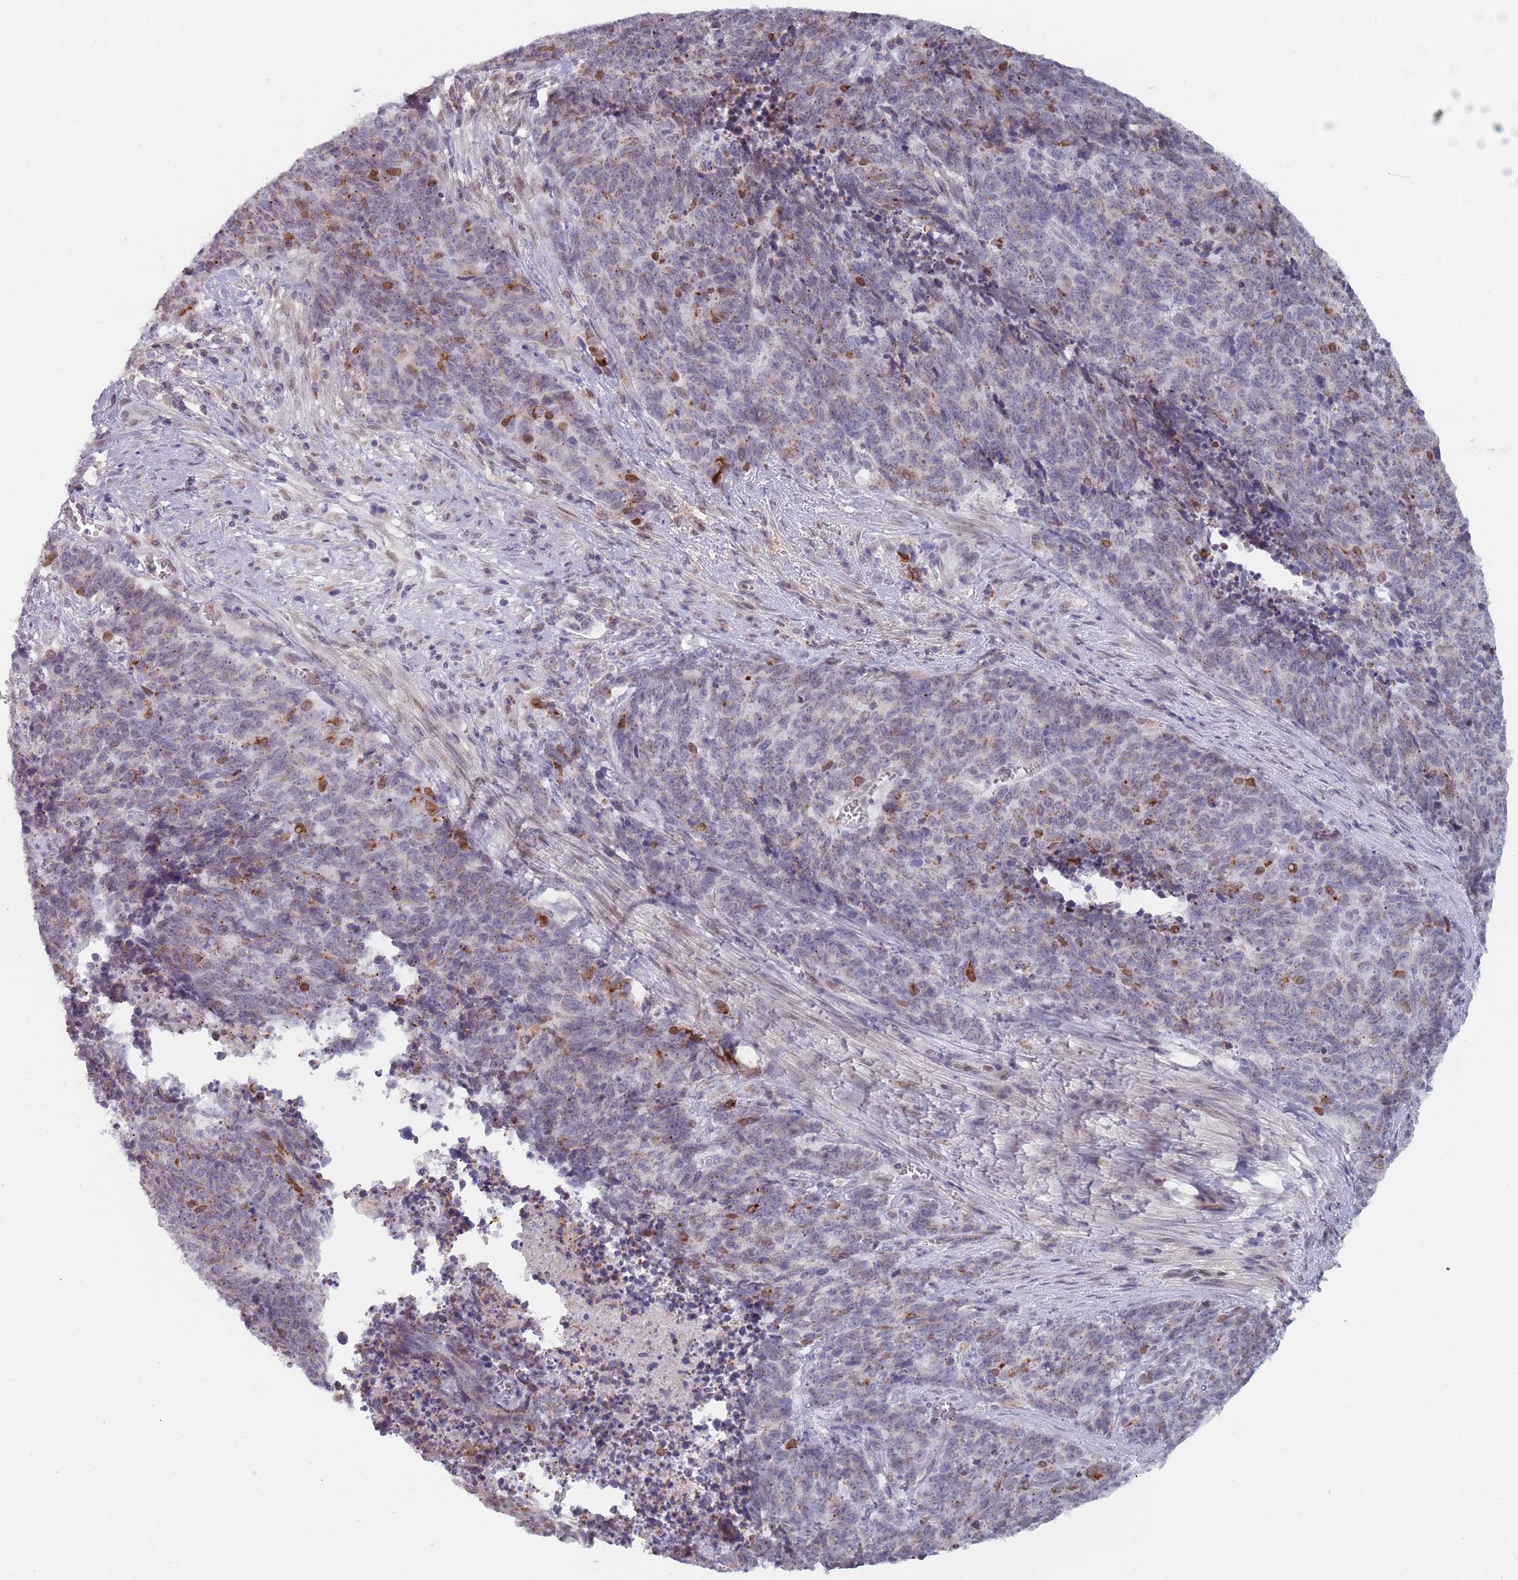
{"staining": {"intensity": "negative", "quantity": "none", "location": "none"}, "tissue": "cervical cancer", "cell_type": "Tumor cells", "image_type": "cancer", "snomed": [{"axis": "morphology", "description": "Squamous cell carcinoma, NOS"}, {"axis": "topography", "description": "Cervix"}], "caption": "Tumor cells are negative for protein expression in human cervical cancer (squamous cell carcinoma).", "gene": "MFSD12", "patient": {"sex": "female", "age": 29}}